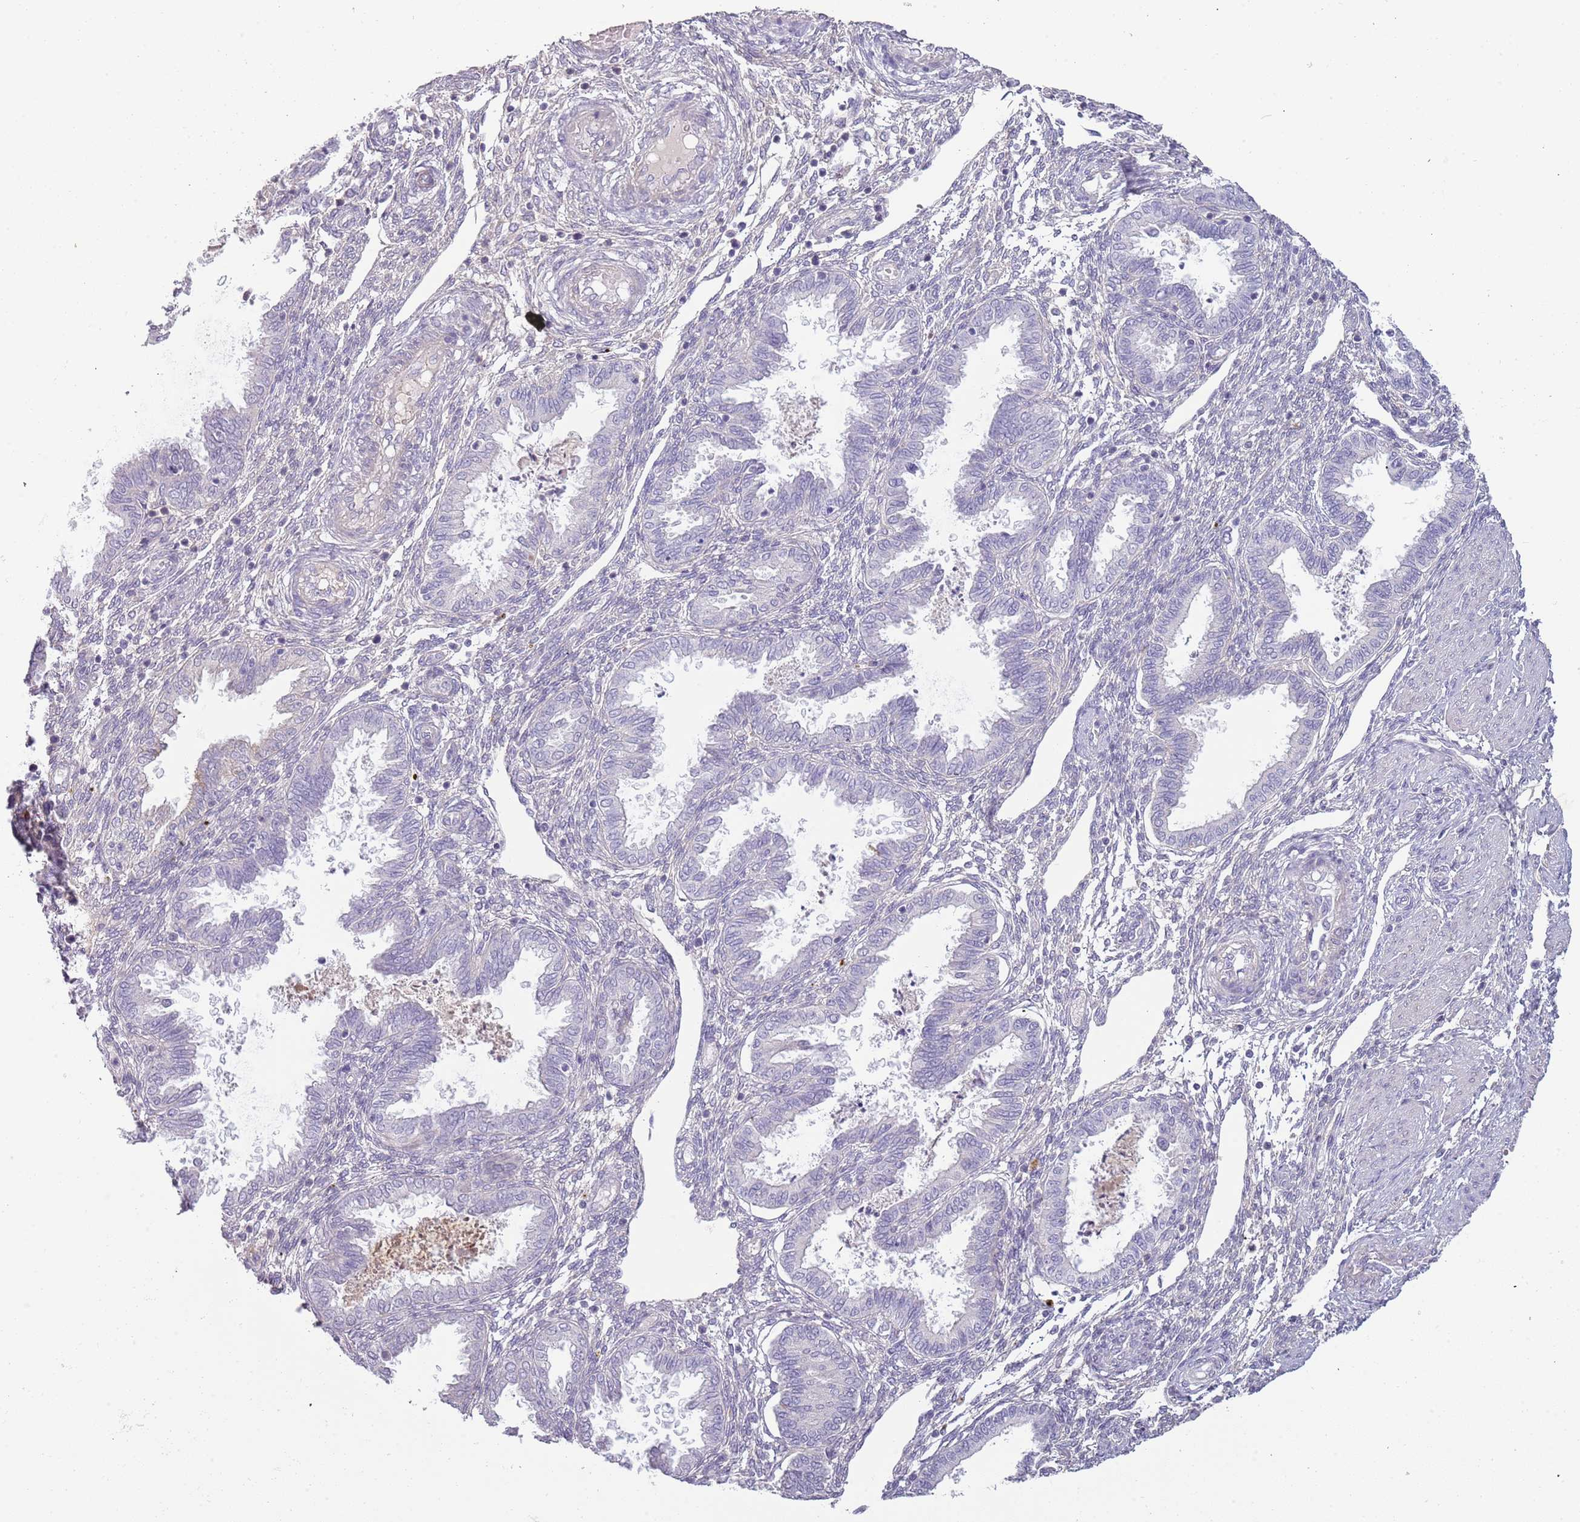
{"staining": {"intensity": "negative", "quantity": "none", "location": "none"}, "tissue": "endometrium", "cell_type": "Cells in endometrial stroma", "image_type": "normal", "snomed": [{"axis": "morphology", "description": "Normal tissue, NOS"}, {"axis": "topography", "description": "Endometrium"}], "caption": "Immunohistochemistry of normal endometrium reveals no positivity in cells in endometrial stroma.", "gene": "TNFRSF6B", "patient": {"sex": "female", "age": 33}}